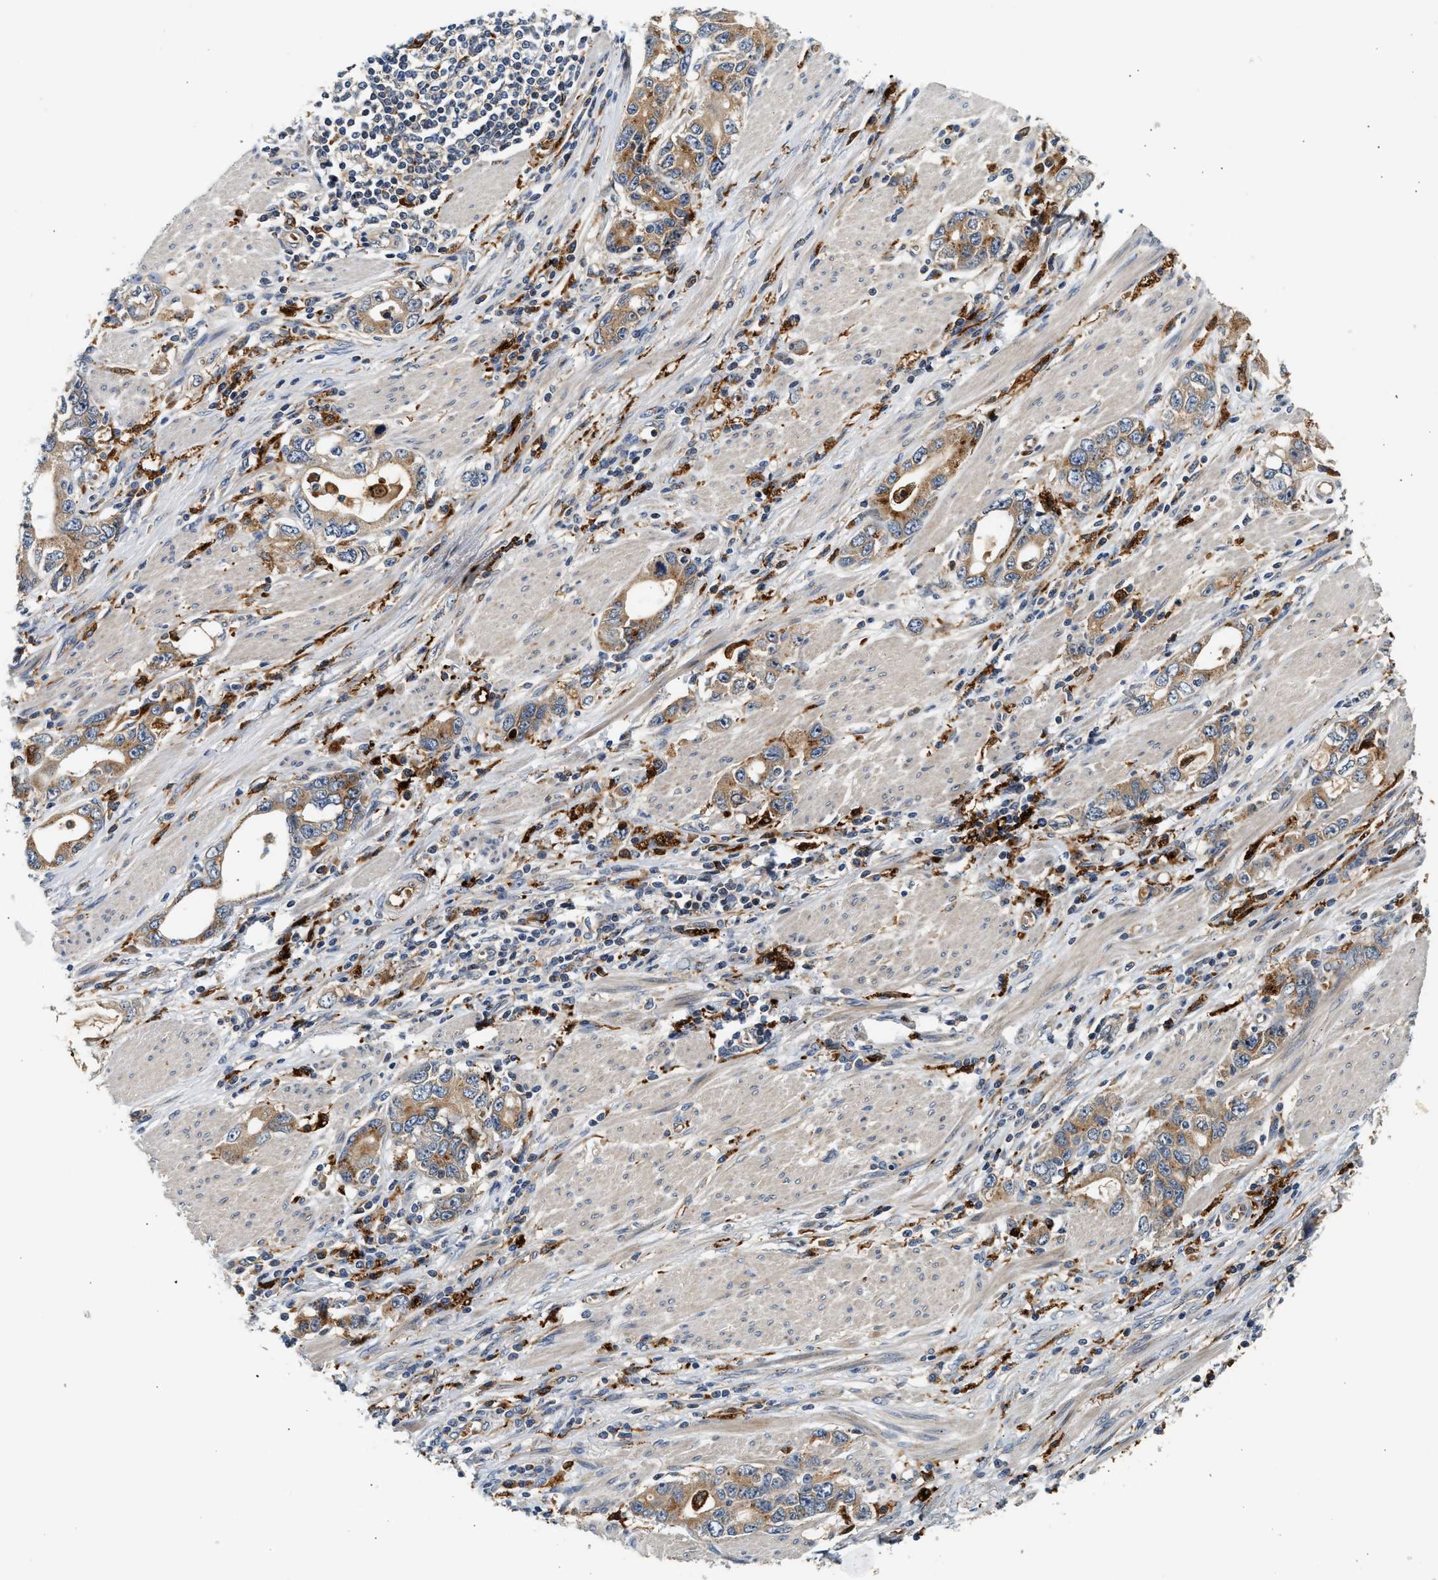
{"staining": {"intensity": "moderate", "quantity": ">75%", "location": "cytoplasmic/membranous"}, "tissue": "stomach cancer", "cell_type": "Tumor cells", "image_type": "cancer", "snomed": [{"axis": "morphology", "description": "Adenocarcinoma, NOS"}, {"axis": "topography", "description": "Stomach, lower"}], "caption": "IHC histopathology image of human stomach adenocarcinoma stained for a protein (brown), which shows medium levels of moderate cytoplasmic/membranous positivity in about >75% of tumor cells.", "gene": "PLD3", "patient": {"sex": "female", "age": 93}}